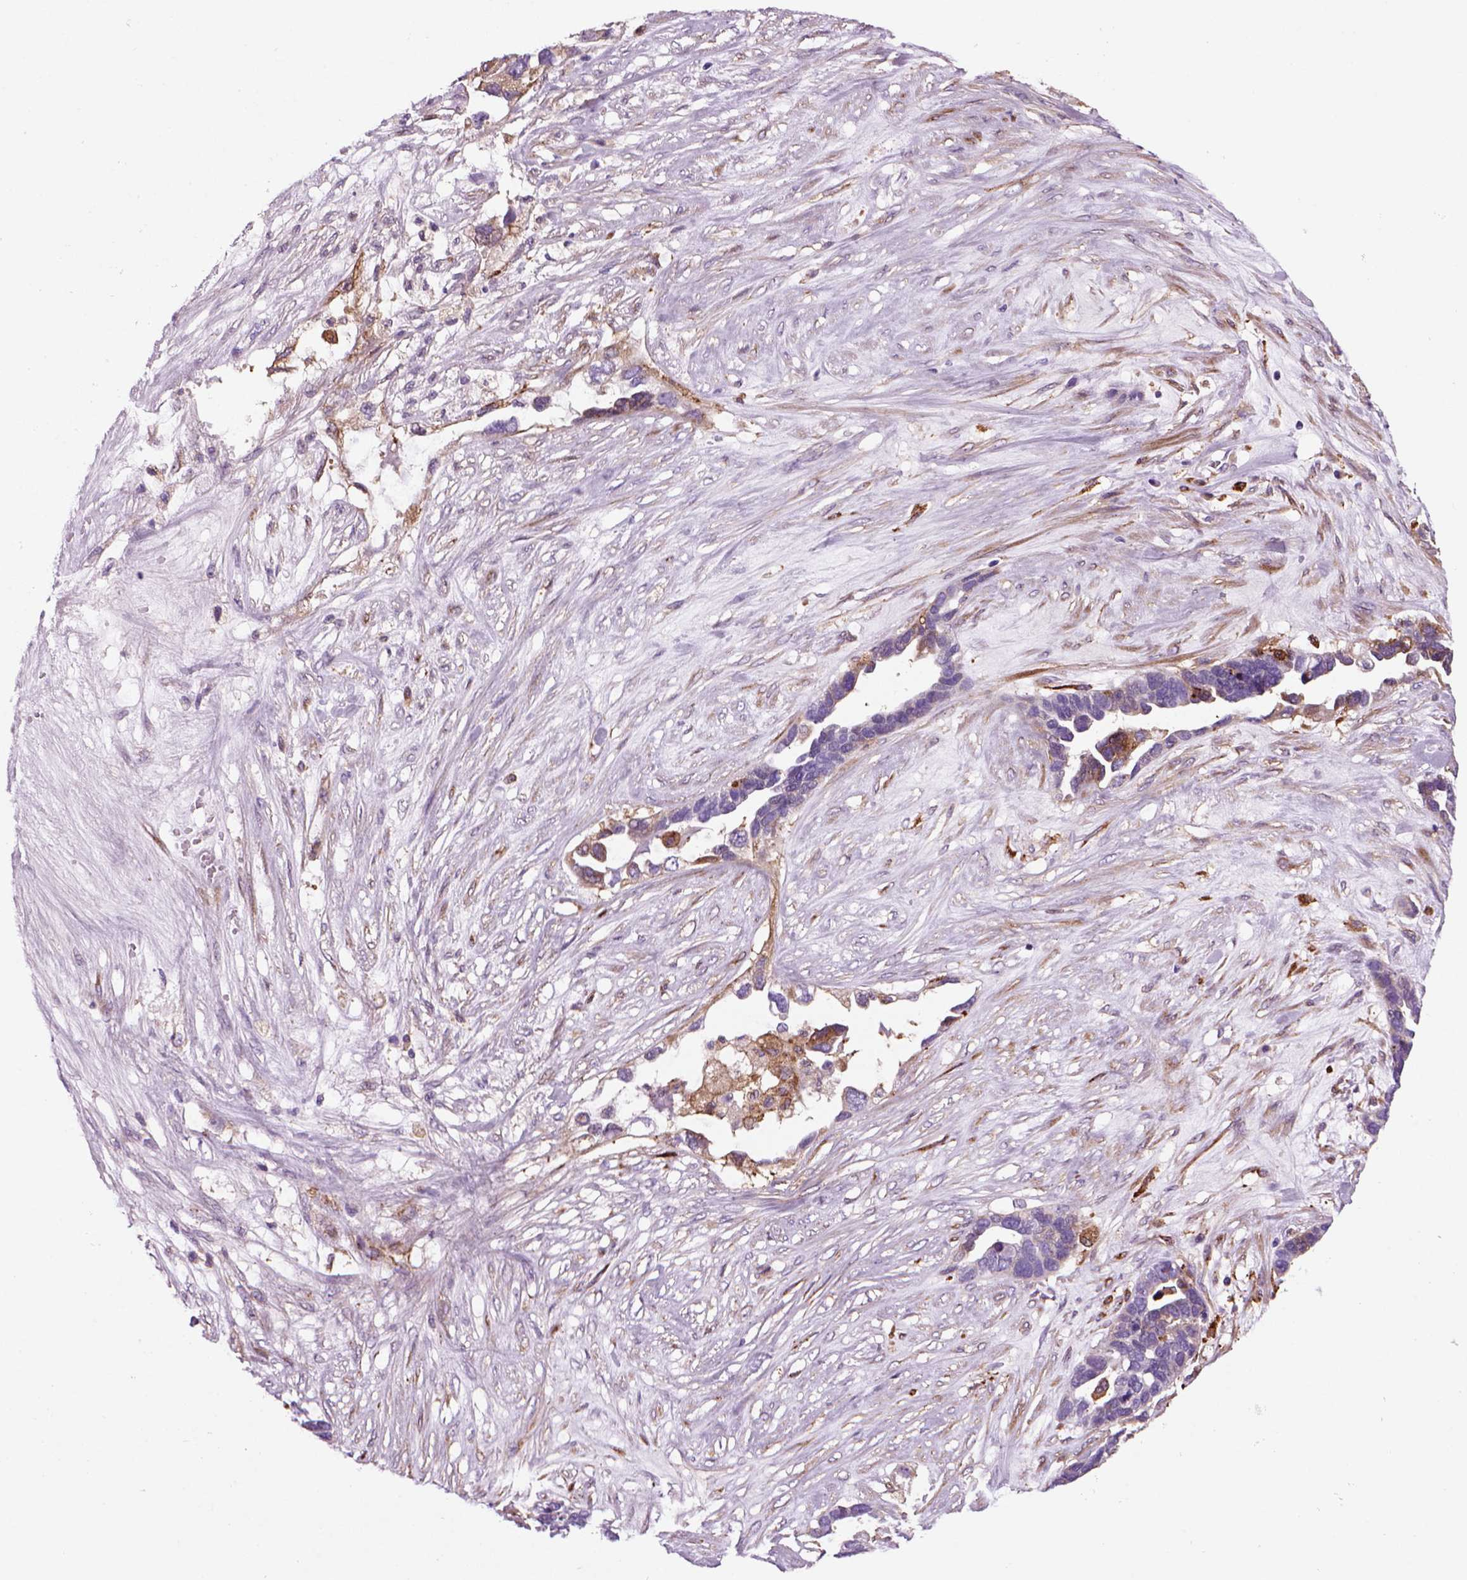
{"staining": {"intensity": "moderate", "quantity": "<25%", "location": "cytoplasmic/membranous"}, "tissue": "ovarian cancer", "cell_type": "Tumor cells", "image_type": "cancer", "snomed": [{"axis": "morphology", "description": "Cystadenocarcinoma, serous, NOS"}, {"axis": "topography", "description": "Ovary"}], "caption": "Ovarian cancer (serous cystadenocarcinoma) was stained to show a protein in brown. There is low levels of moderate cytoplasmic/membranous expression in about <25% of tumor cells.", "gene": "MARCKS", "patient": {"sex": "female", "age": 54}}